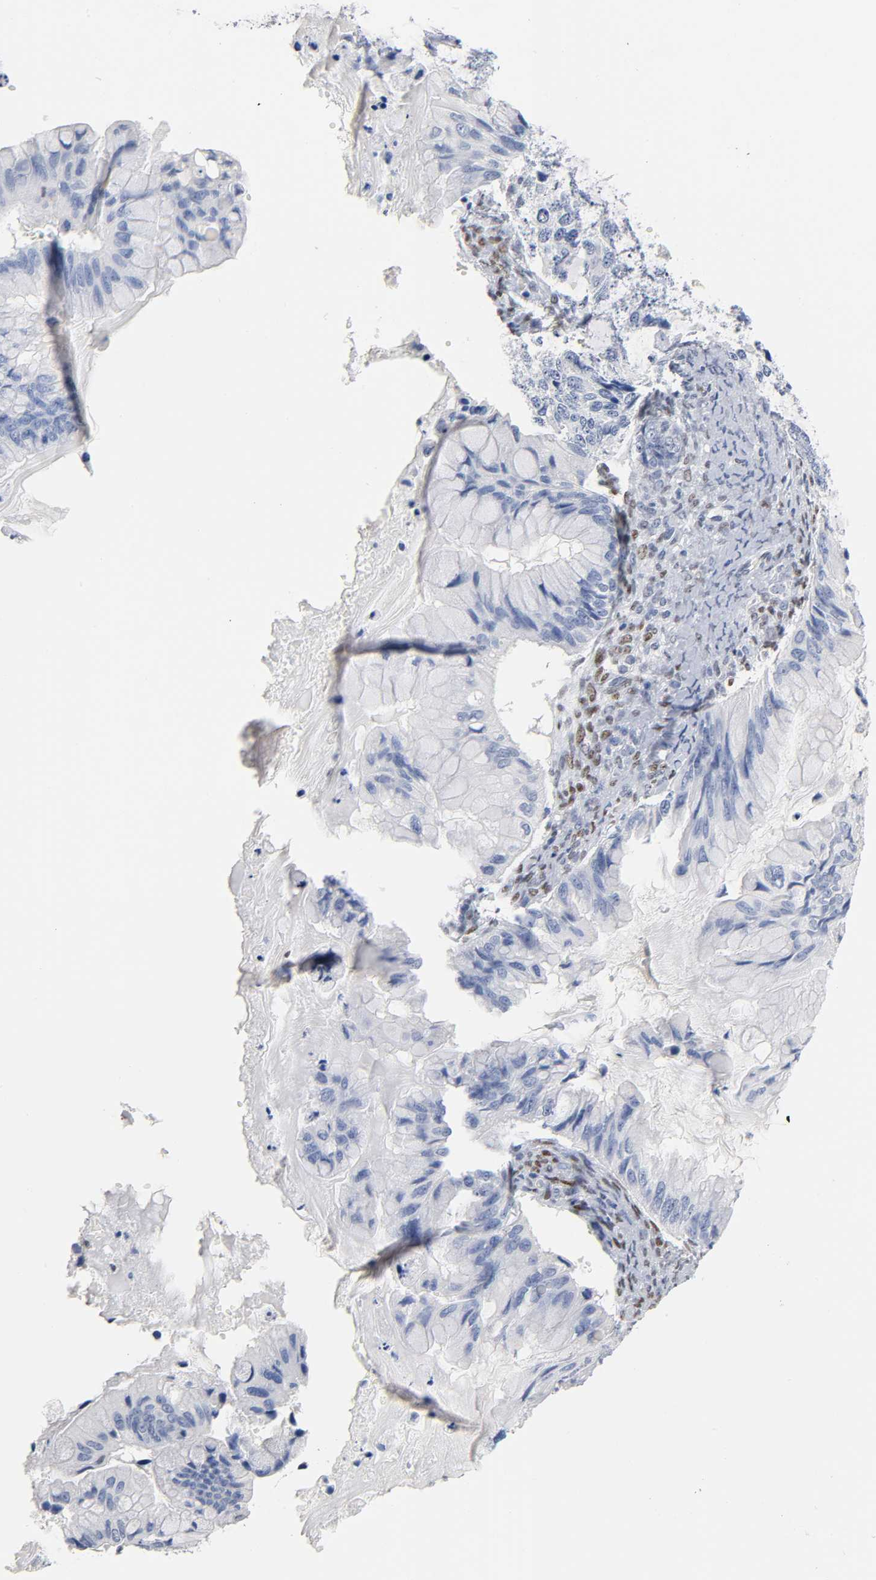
{"staining": {"intensity": "negative", "quantity": "none", "location": "none"}, "tissue": "ovarian cancer", "cell_type": "Tumor cells", "image_type": "cancer", "snomed": [{"axis": "morphology", "description": "Cystadenocarcinoma, mucinous, NOS"}, {"axis": "topography", "description": "Ovary"}], "caption": "IHC histopathology image of ovarian cancer stained for a protein (brown), which reveals no positivity in tumor cells. (Stains: DAB immunohistochemistry (IHC) with hematoxylin counter stain, Microscopy: brightfield microscopy at high magnification).", "gene": "NAB2", "patient": {"sex": "female", "age": 36}}